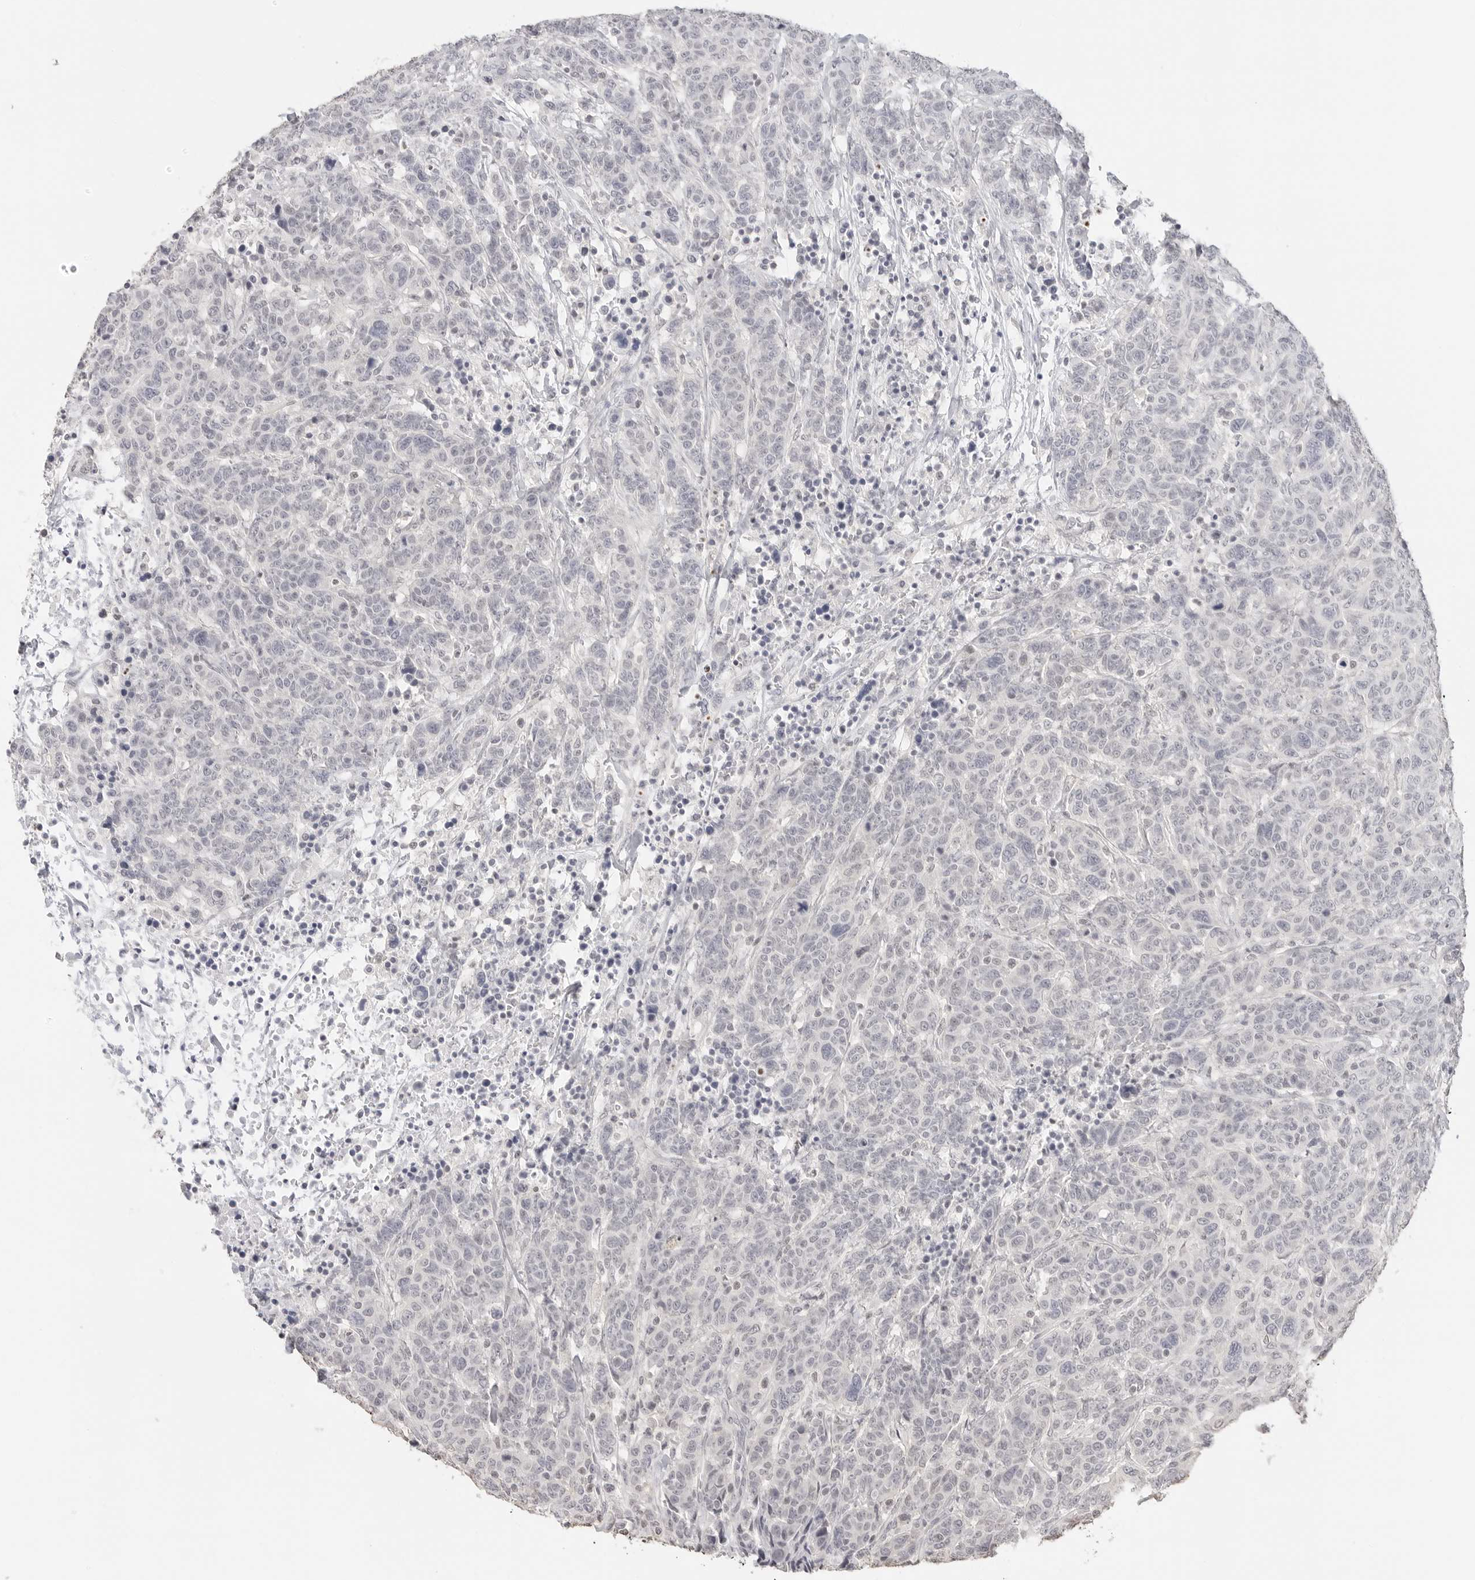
{"staining": {"intensity": "negative", "quantity": "none", "location": "none"}, "tissue": "breast cancer", "cell_type": "Tumor cells", "image_type": "cancer", "snomed": [{"axis": "morphology", "description": "Duct carcinoma"}, {"axis": "topography", "description": "Breast"}], "caption": "Human breast invasive ductal carcinoma stained for a protein using IHC displays no staining in tumor cells.", "gene": "PCDH19", "patient": {"sex": "female", "age": 37}}